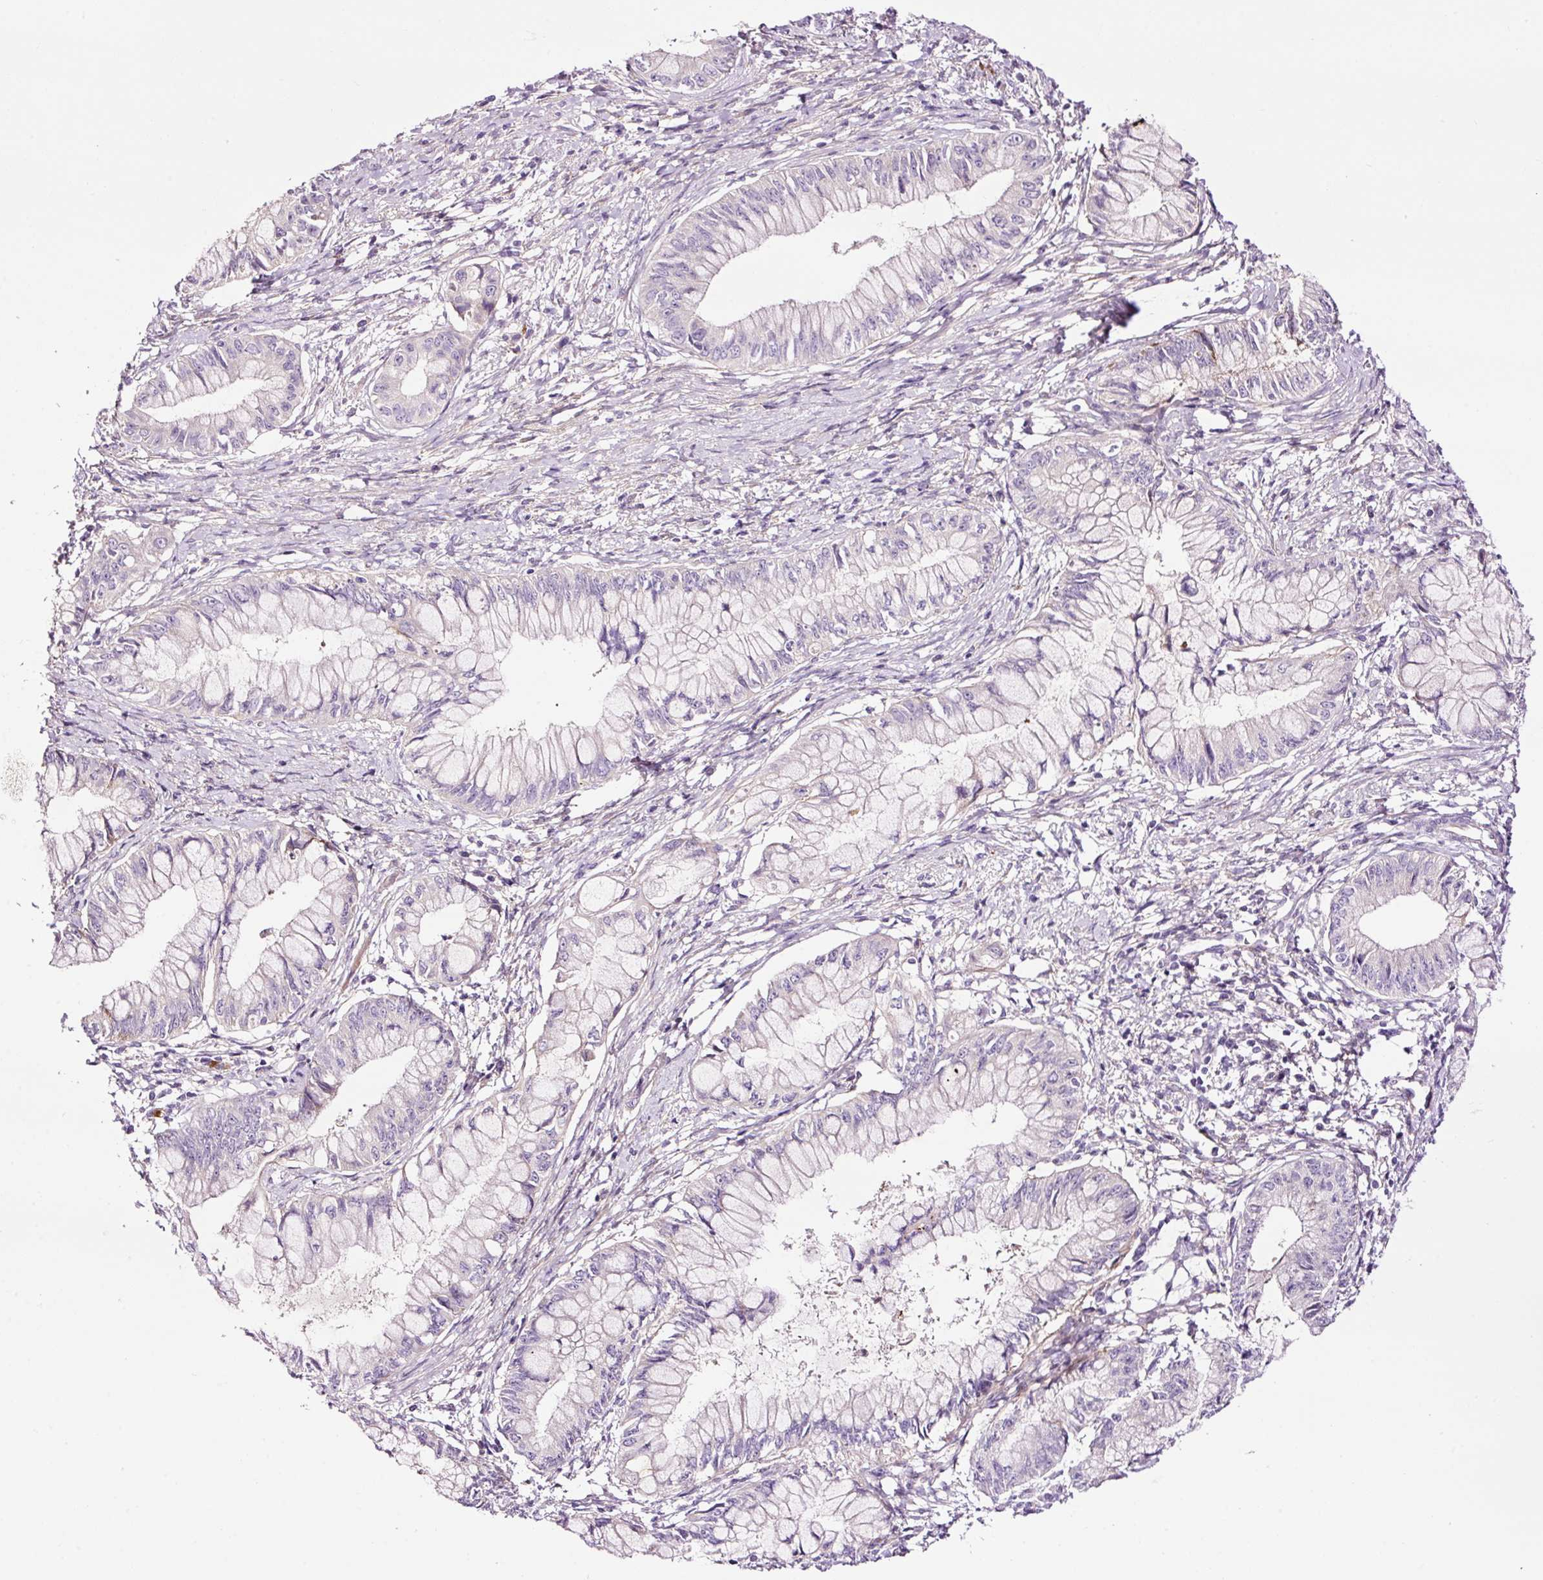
{"staining": {"intensity": "negative", "quantity": "none", "location": "none"}, "tissue": "pancreatic cancer", "cell_type": "Tumor cells", "image_type": "cancer", "snomed": [{"axis": "morphology", "description": "Adenocarcinoma, NOS"}, {"axis": "topography", "description": "Pancreas"}], "caption": "Immunohistochemistry image of neoplastic tissue: human adenocarcinoma (pancreatic) stained with DAB (3,3'-diaminobenzidine) reveals no significant protein expression in tumor cells.", "gene": "PAM", "patient": {"sex": "male", "age": 48}}